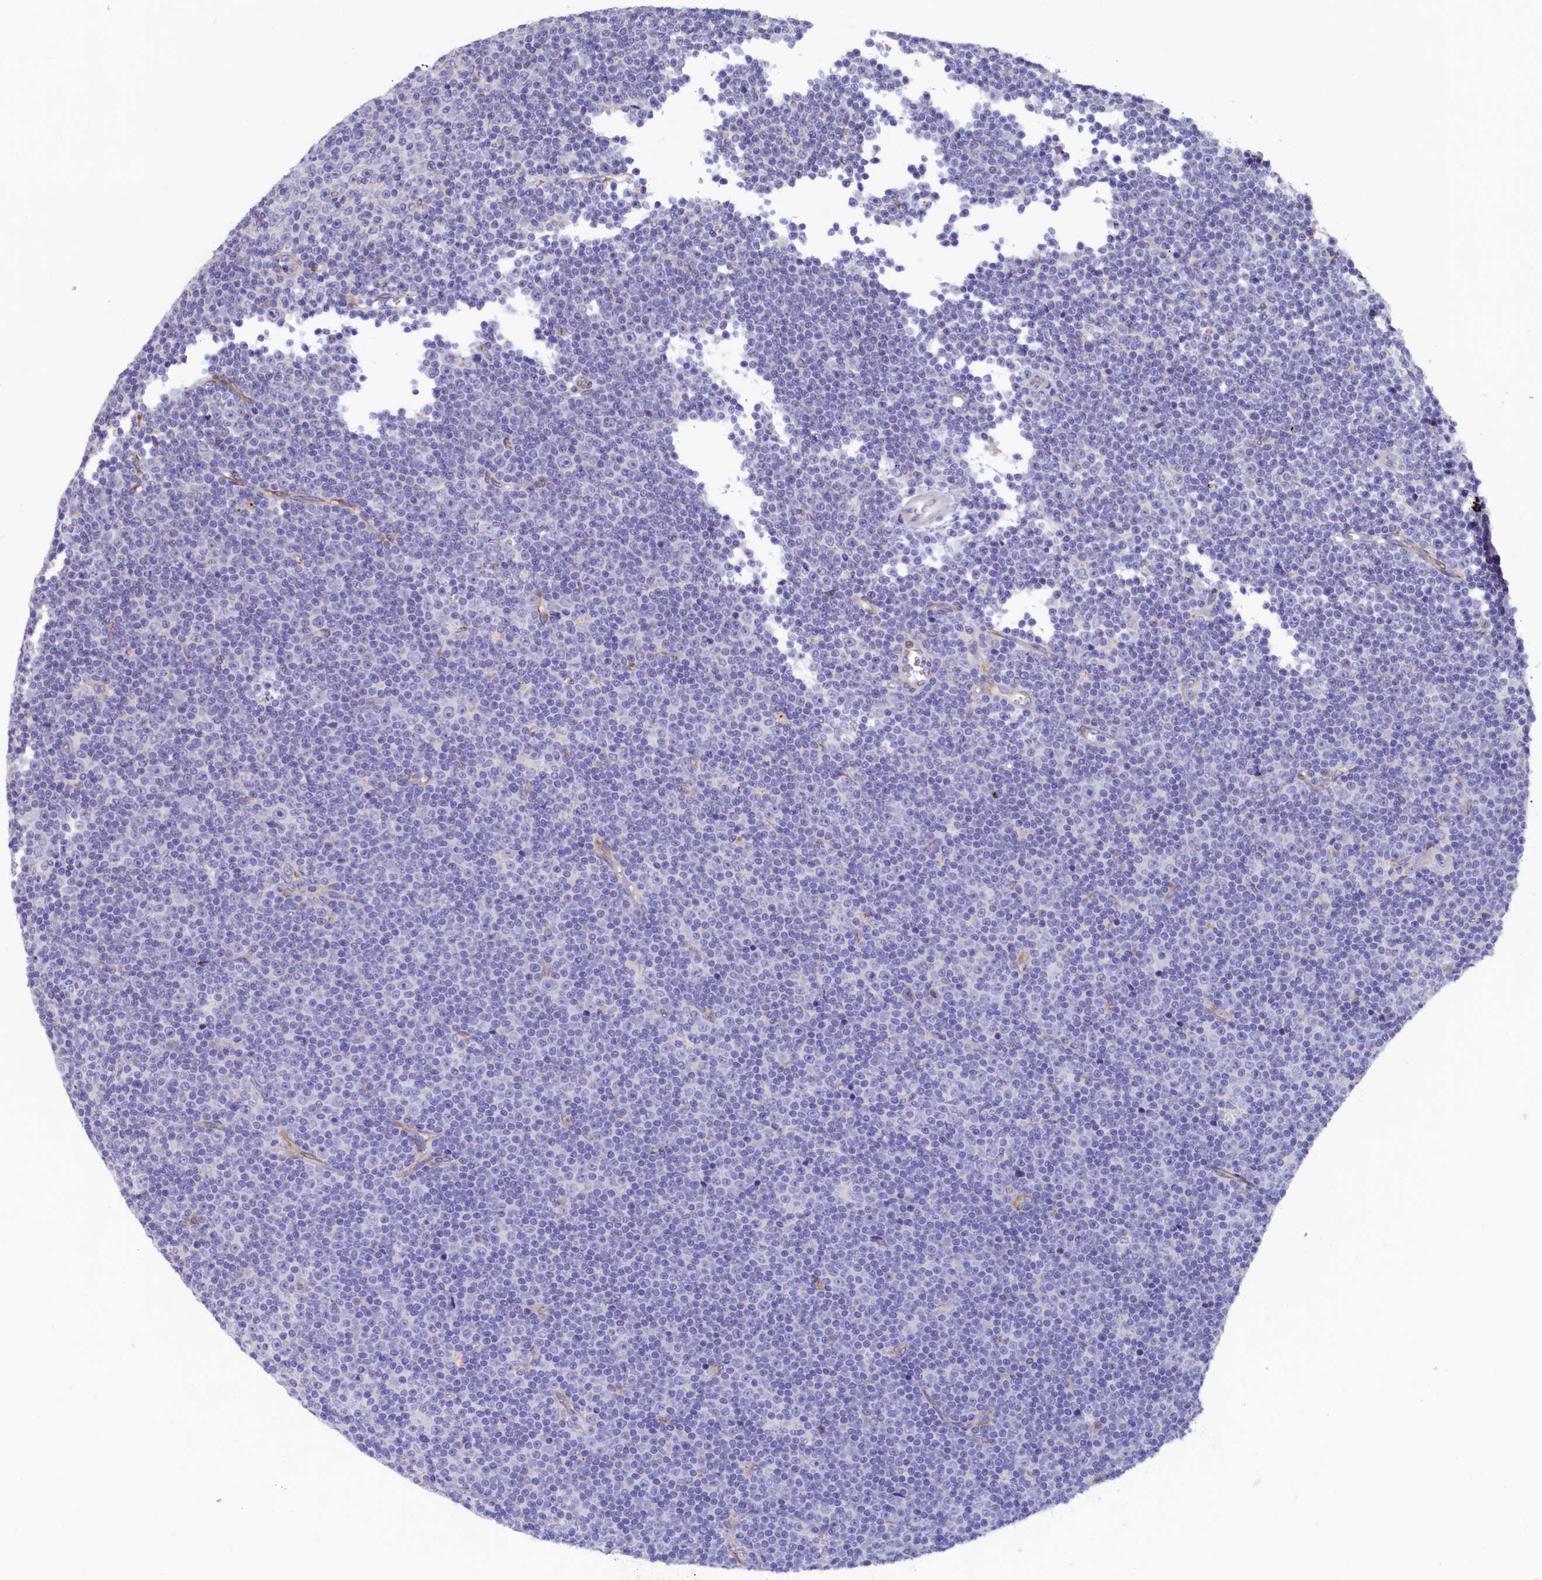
{"staining": {"intensity": "negative", "quantity": "none", "location": "none"}, "tissue": "lymphoma", "cell_type": "Tumor cells", "image_type": "cancer", "snomed": [{"axis": "morphology", "description": "Malignant lymphoma, non-Hodgkin's type, Low grade"}, {"axis": "topography", "description": "Lymph node"}], "caption": "Immunohistochemistry photomicrograph of neoplastic tissue: lymphoma stained with DAB displays no significant protein positivity in tumor cells.", "gene": "CBLIF", "patient": {"sex": "female", "age": 67}}